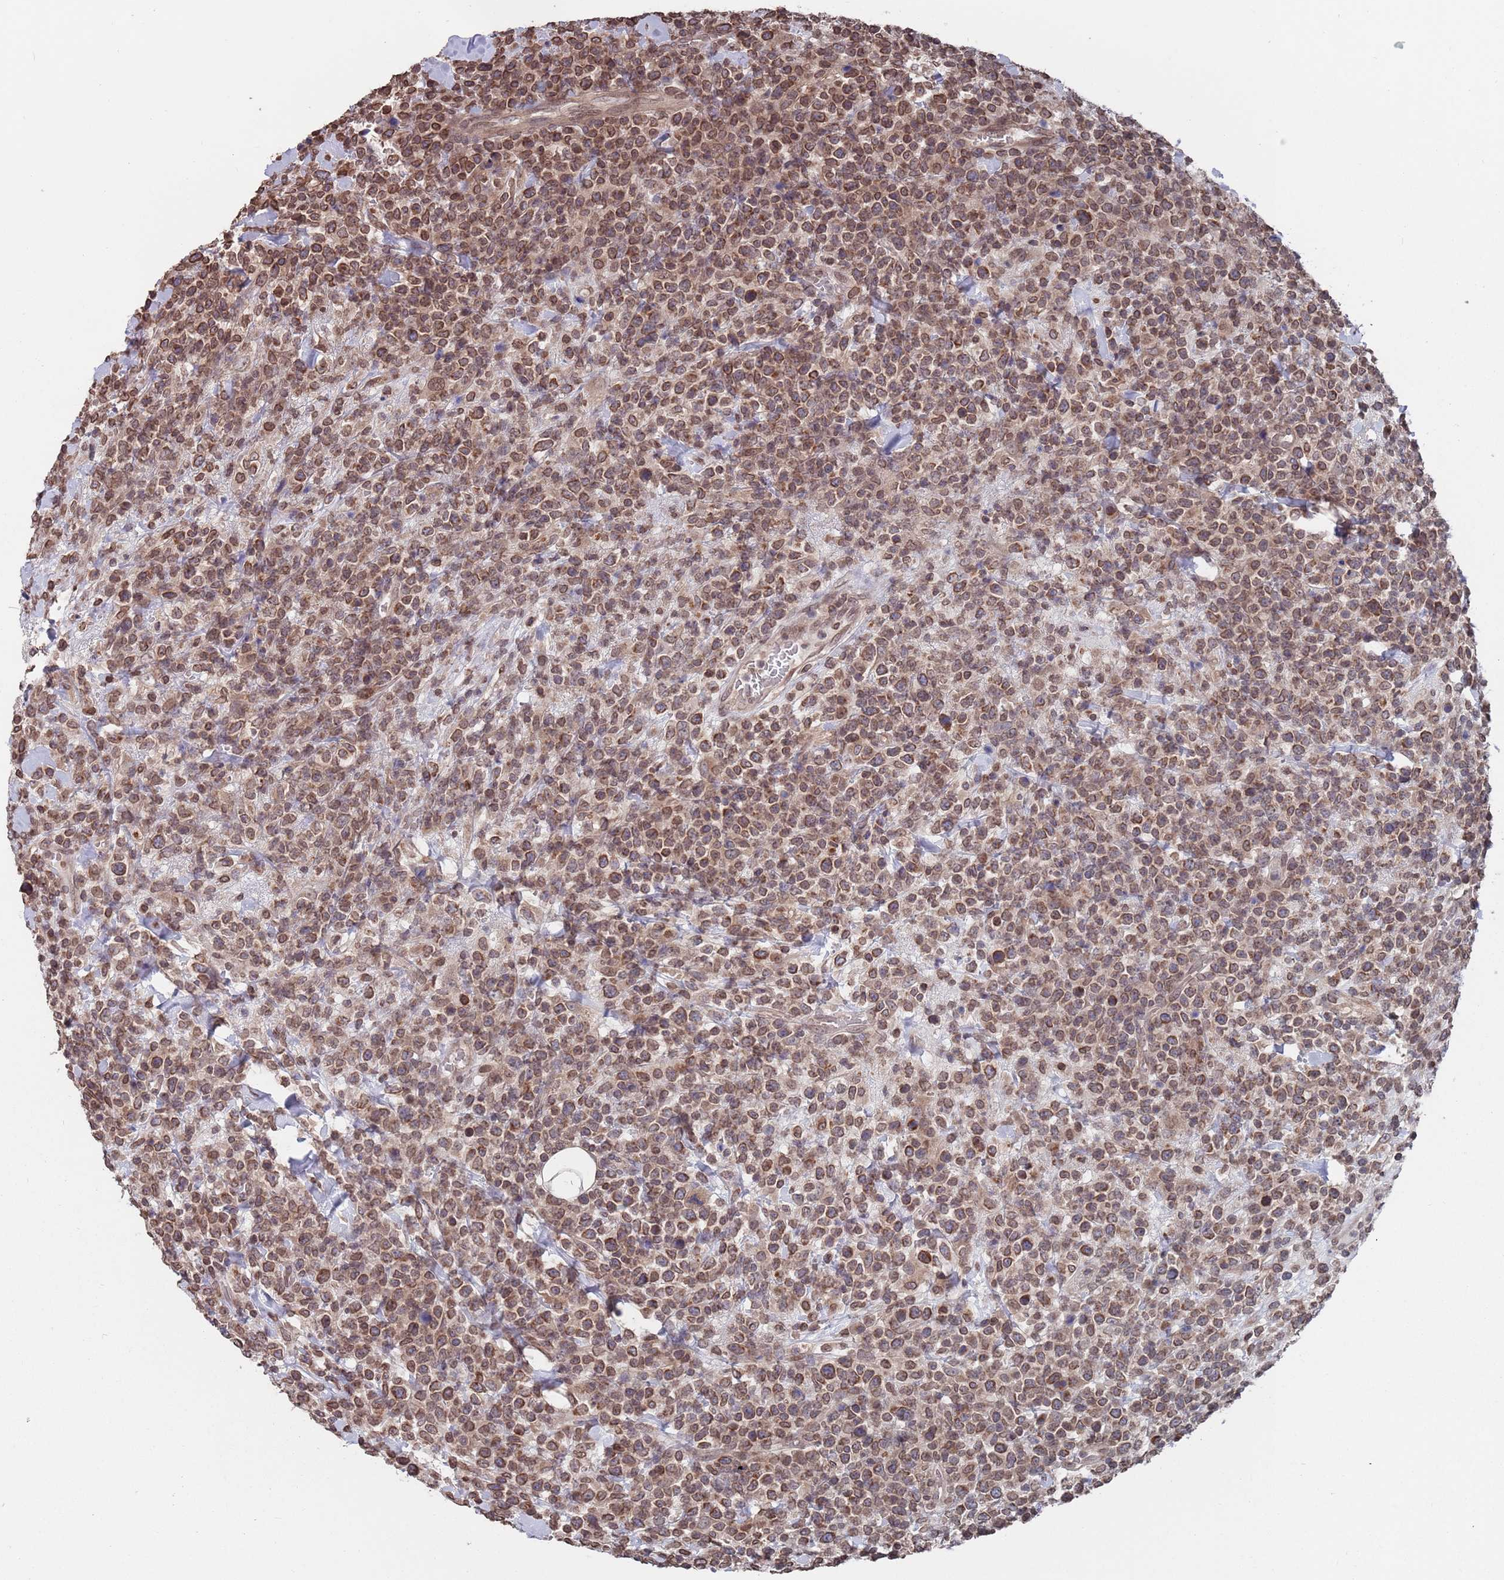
{"staining": {"intensity": "moderate", "quantity": ">75%", "location": "cytoplasmic/membranous"}, "tissue": "lymphoma", "cell_type": "Tumor cells", "image_type": "cancer", "snomed": [{"axis": "morphology", "description": "Malignant lymphoma, non-Hodgkin's type, High grade"}, {"axis": "topography", "description": "Colon"}], "caption": "Protein expression analysis of human malignant lymphoma, non-Hodgkin's type (high-grade) reveals moderate cytoplasmic/membranous positivity in approximately >75% of tumor cells.", "gene": "SDHAF3", "patient": {"sex": "female", "age": 53}}